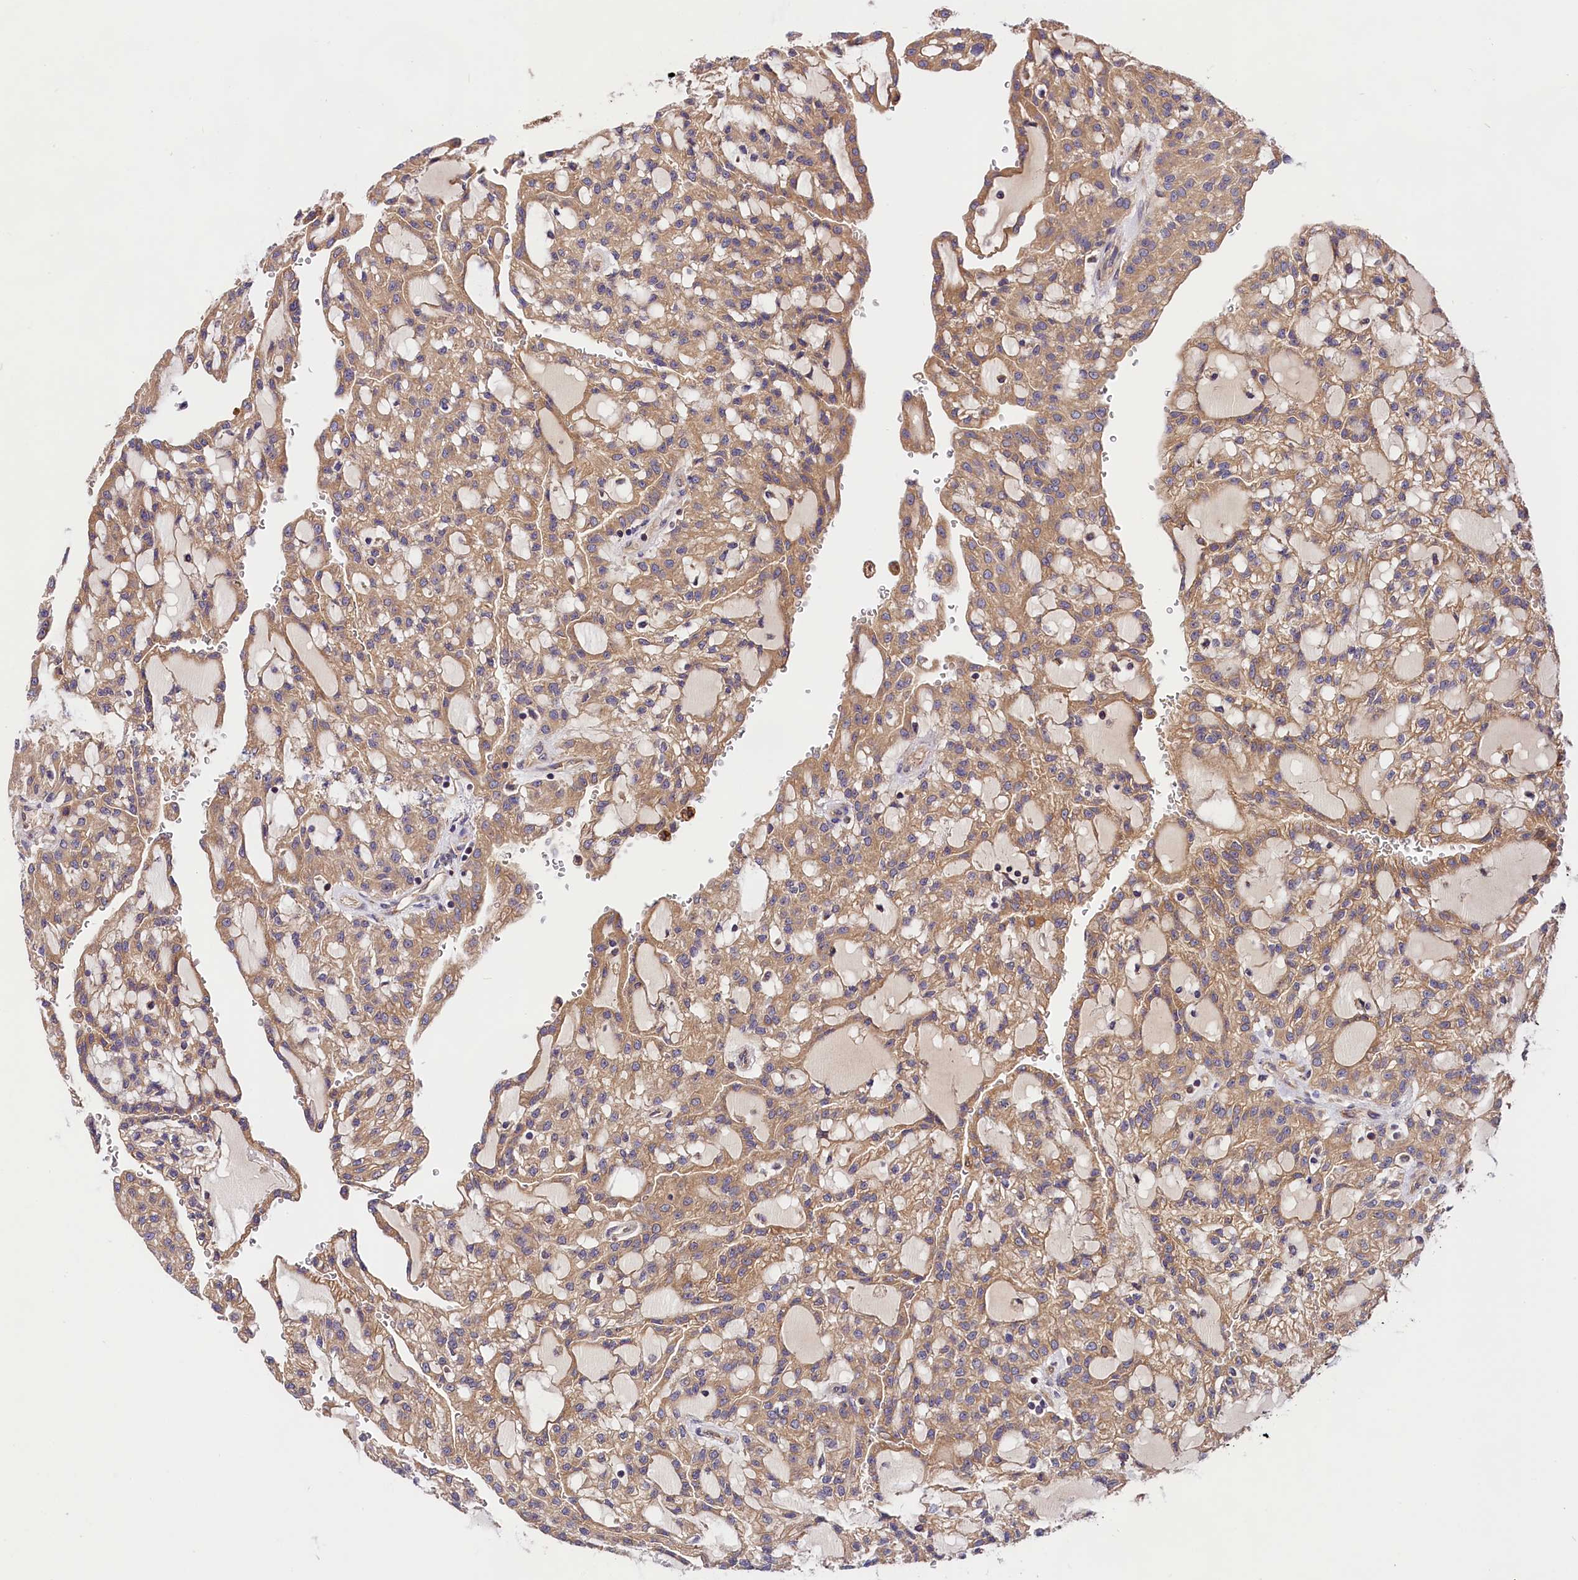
{"staining": {"intensity": "moderate", "quantity": ">75%", "location": "cytoplasmic/membranous"}, "tissue": "renal cancer", "cell_type": "Tumor cells", "image_type": "cancer", "snomed": [{"axis": "morphology", "description": "Adenocarcinoma, NOS"}, {"axis": "topography", "description": "Kidney"}], "caption": "IHC of human adenocarcinoma (renal) shows medium levels of moderate cytoplasmic/membranous positivity in approximately >75% of tumor cells.", "gene": "SPG11", "patient": {"sex": "male", "age": 63}}